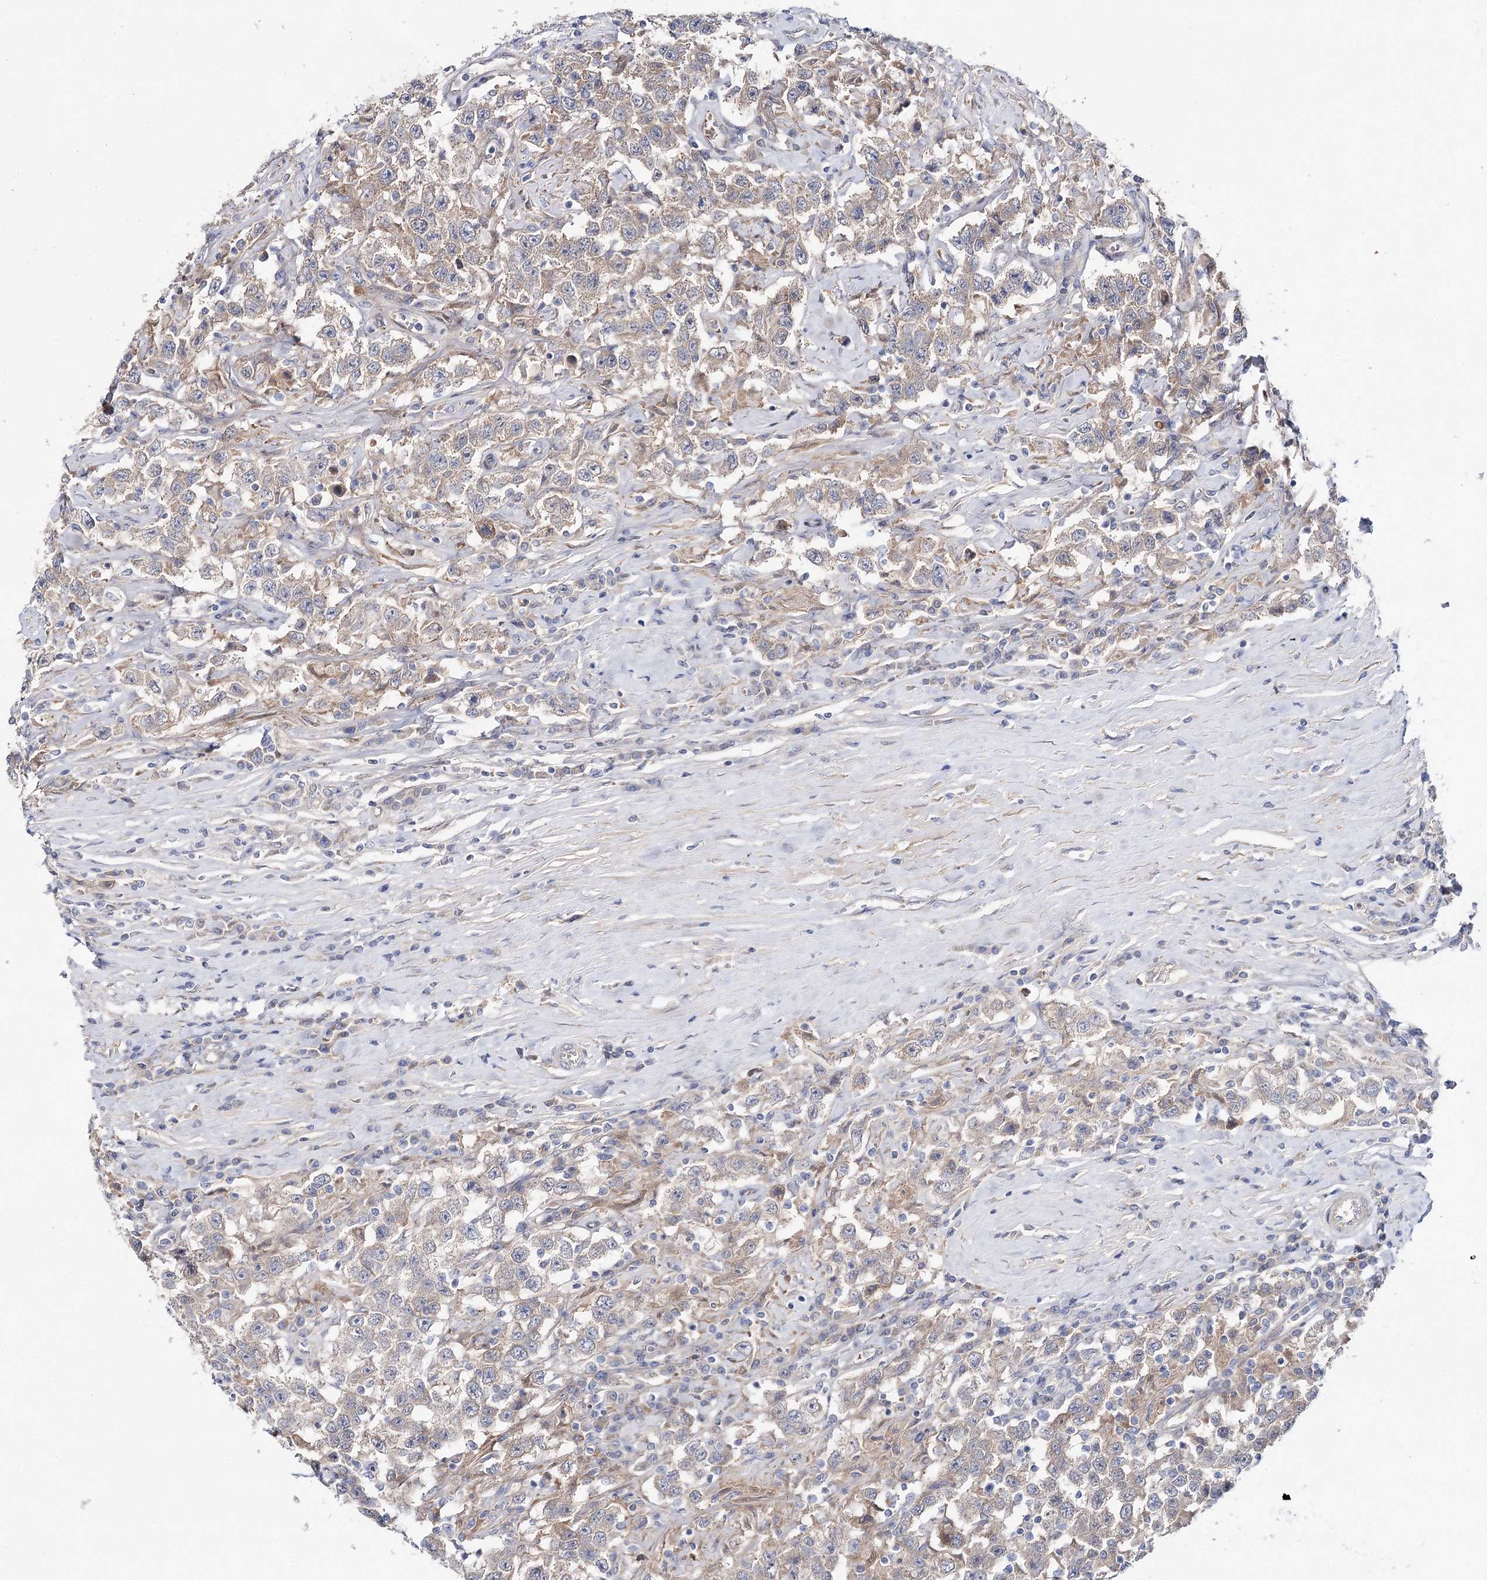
{"staining": {"intensity": "weak", "quantity": ">75%", "location": "cytoplasmic/membranous"}, "tissue": "testis cancer", "cell_type": "Tumor cells", "image_type": "cancer", "snomed": [{"axis": "morphology", "description": "Seminoma, NOS"}, {"axis": "topography", "description": "Testis"}], "caption": "There is low levels of weak cytoplasmic/membranous expression in tumor cells of testis cancer, as demonstrated by immunohistochemical staining (brown color).", "gene": "LRRC14B", "patient": {"sex": "male", "age": 41}}